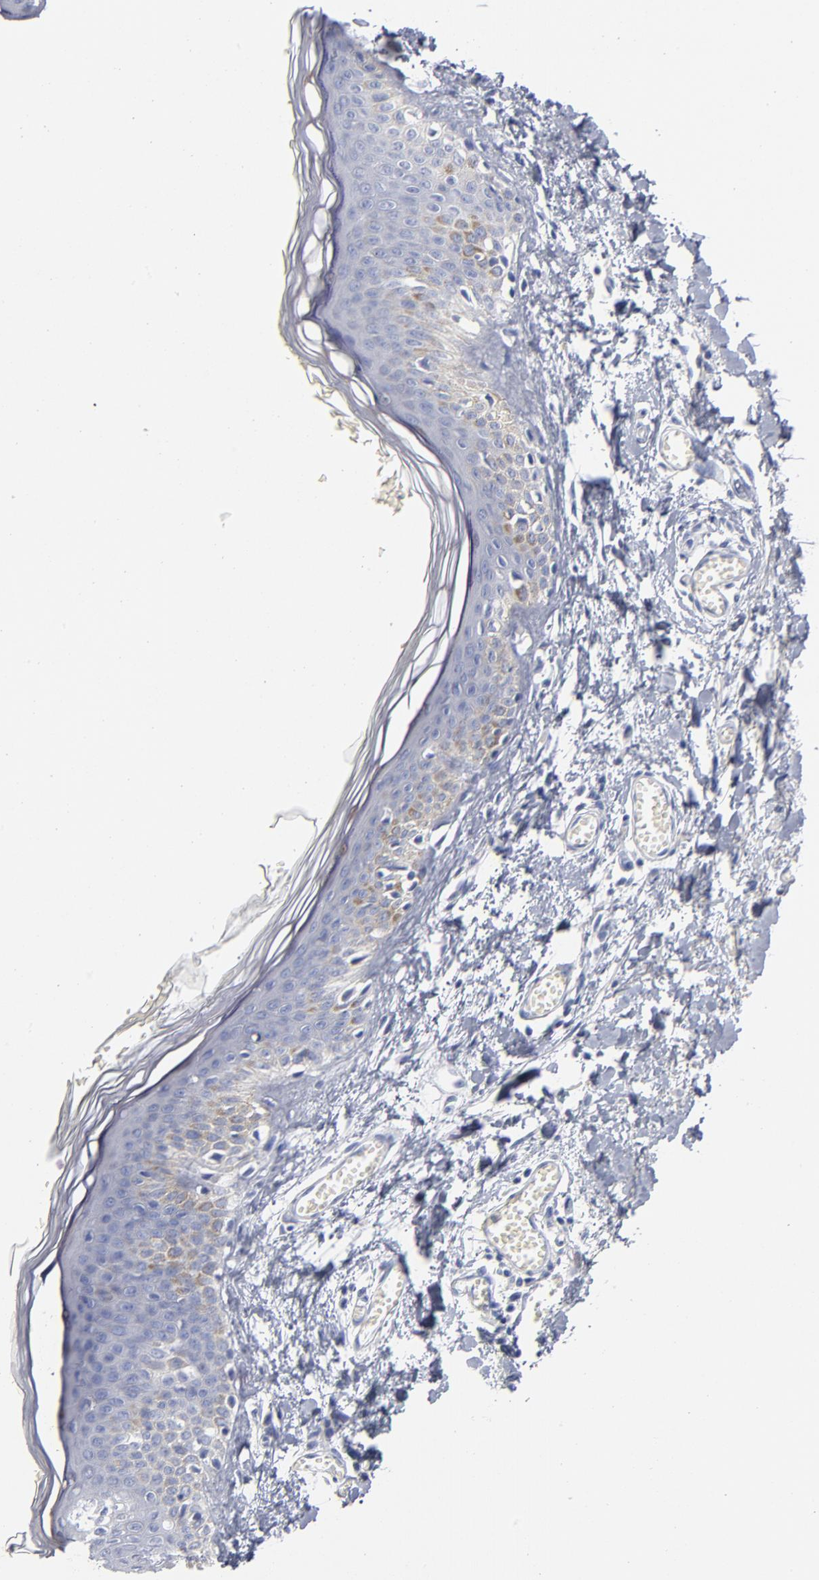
{"staining": {"intensity": "negative", "quantity": "none", "location": "none"}, "tissue": "skin", "cell_type": "Fibroblasts", "image_type": "normal", "snomed": [{"axis": "morphology", "description": "Normal tissue, NOS"}, {"axis": "morphology", "description": "Sarcoma, NOS"}, {"axis": "topography", "description": "Skin"}, {"axis": "topography", "description": "Soft tissue"}], "caption": "This is an immunohistochemistry (IHC) photomicrograph of normal skin. There is no positivity in fibroblasts.", "gene": "ARG1", "patient": {"sex": "female", "age": 51}}